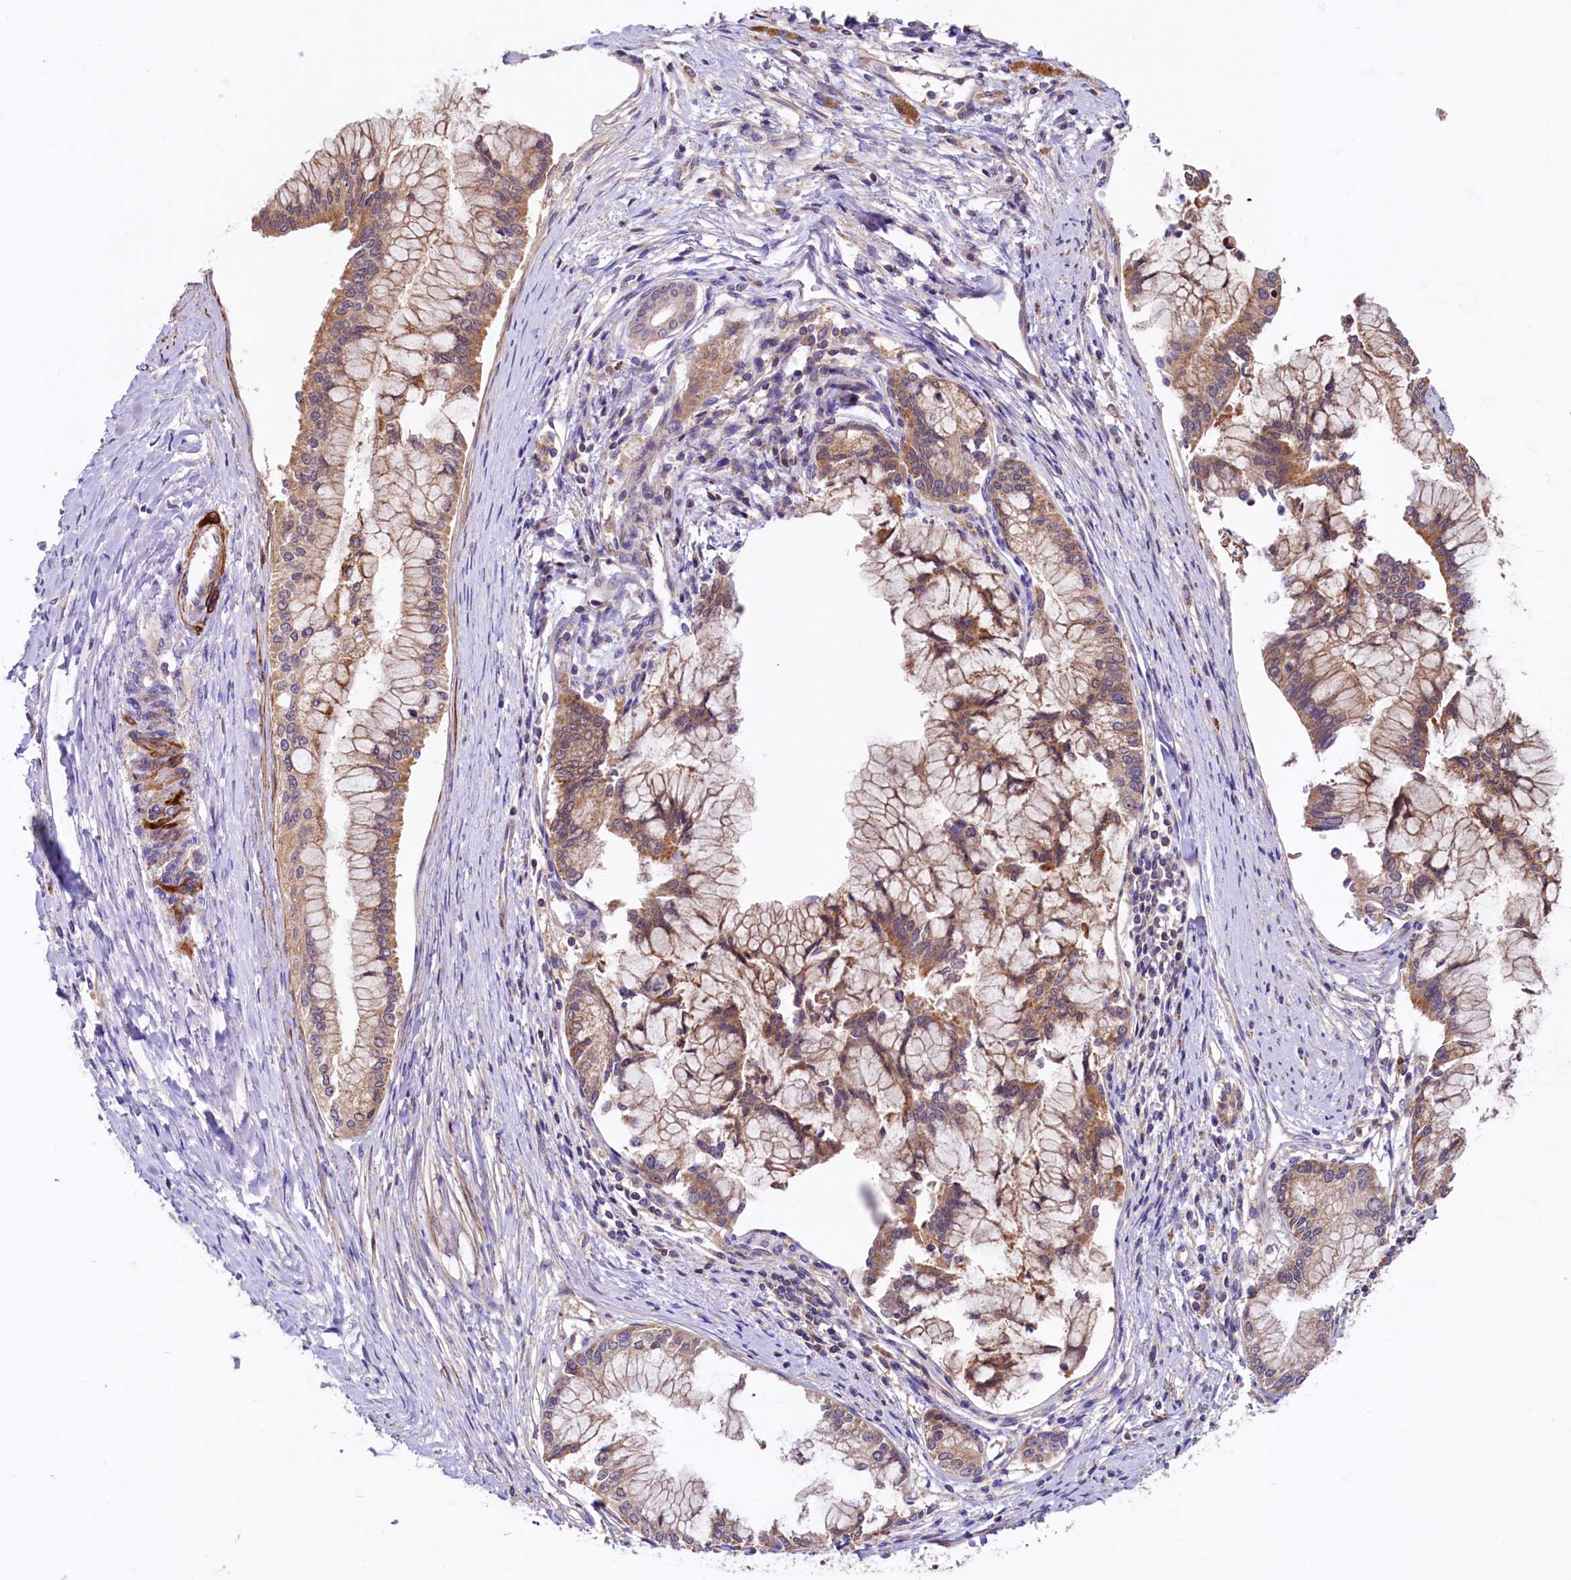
{"staining": {"intensity": "moderate", "quantity": ">75%", "location": "cytoplasmic/membranous"}, "tissue": "pancreatic cancer", "cell_type": "Tumor cells", "image_type": "cancer", "snomed": [{"axis": "morphology", "description": "Adenocarcinoma, NOS"}, {"axis": "topography", "description": "Pancreas"}], "caption": "Moderate cytoplasmic/membranous expression for a protein is identified in about >75% of tumor cells of pancreatic adenocarcinoma using IHC.", "gene": "CIAO3", "patient": {"sex": "male", "age": 46}}